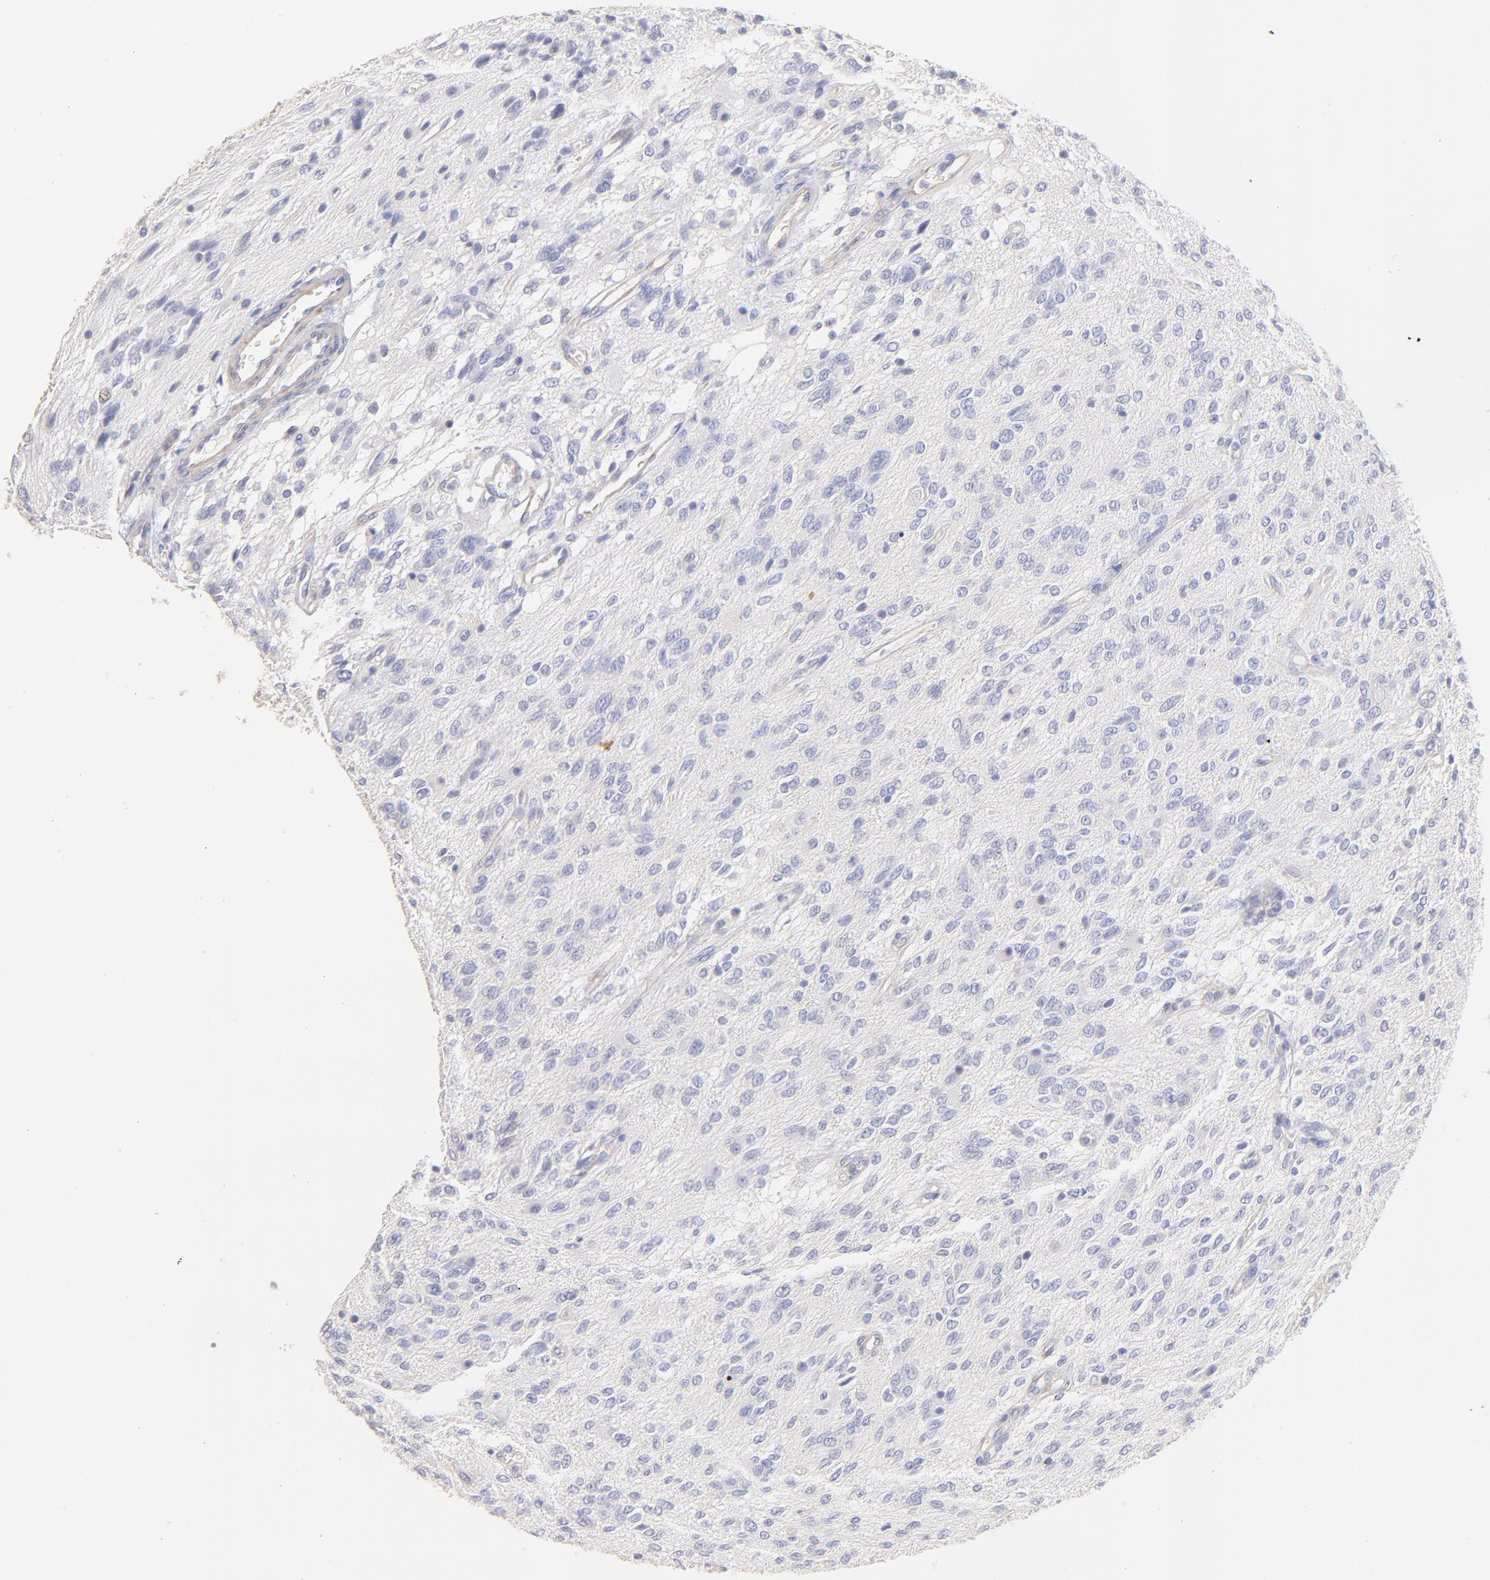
{"staining": {"intensity": "negative", "quantity": "none", "location": "none"}, "tissue": "glioma", "cell_type": "Tumor cells", "image_type": "cancer", "snomed": [{"axis": "morphology", "description": "Glioma, malignant, Low grade"}, {"axis": "topography", "description": "Brain"}], "caption": "Photomicrograph shows no protein positivity in tumor cells of glioma tissue. Nuclei are stained in blue.", "gene": "ACTRT1", "patient": {"sex": "female", "age": 15}}